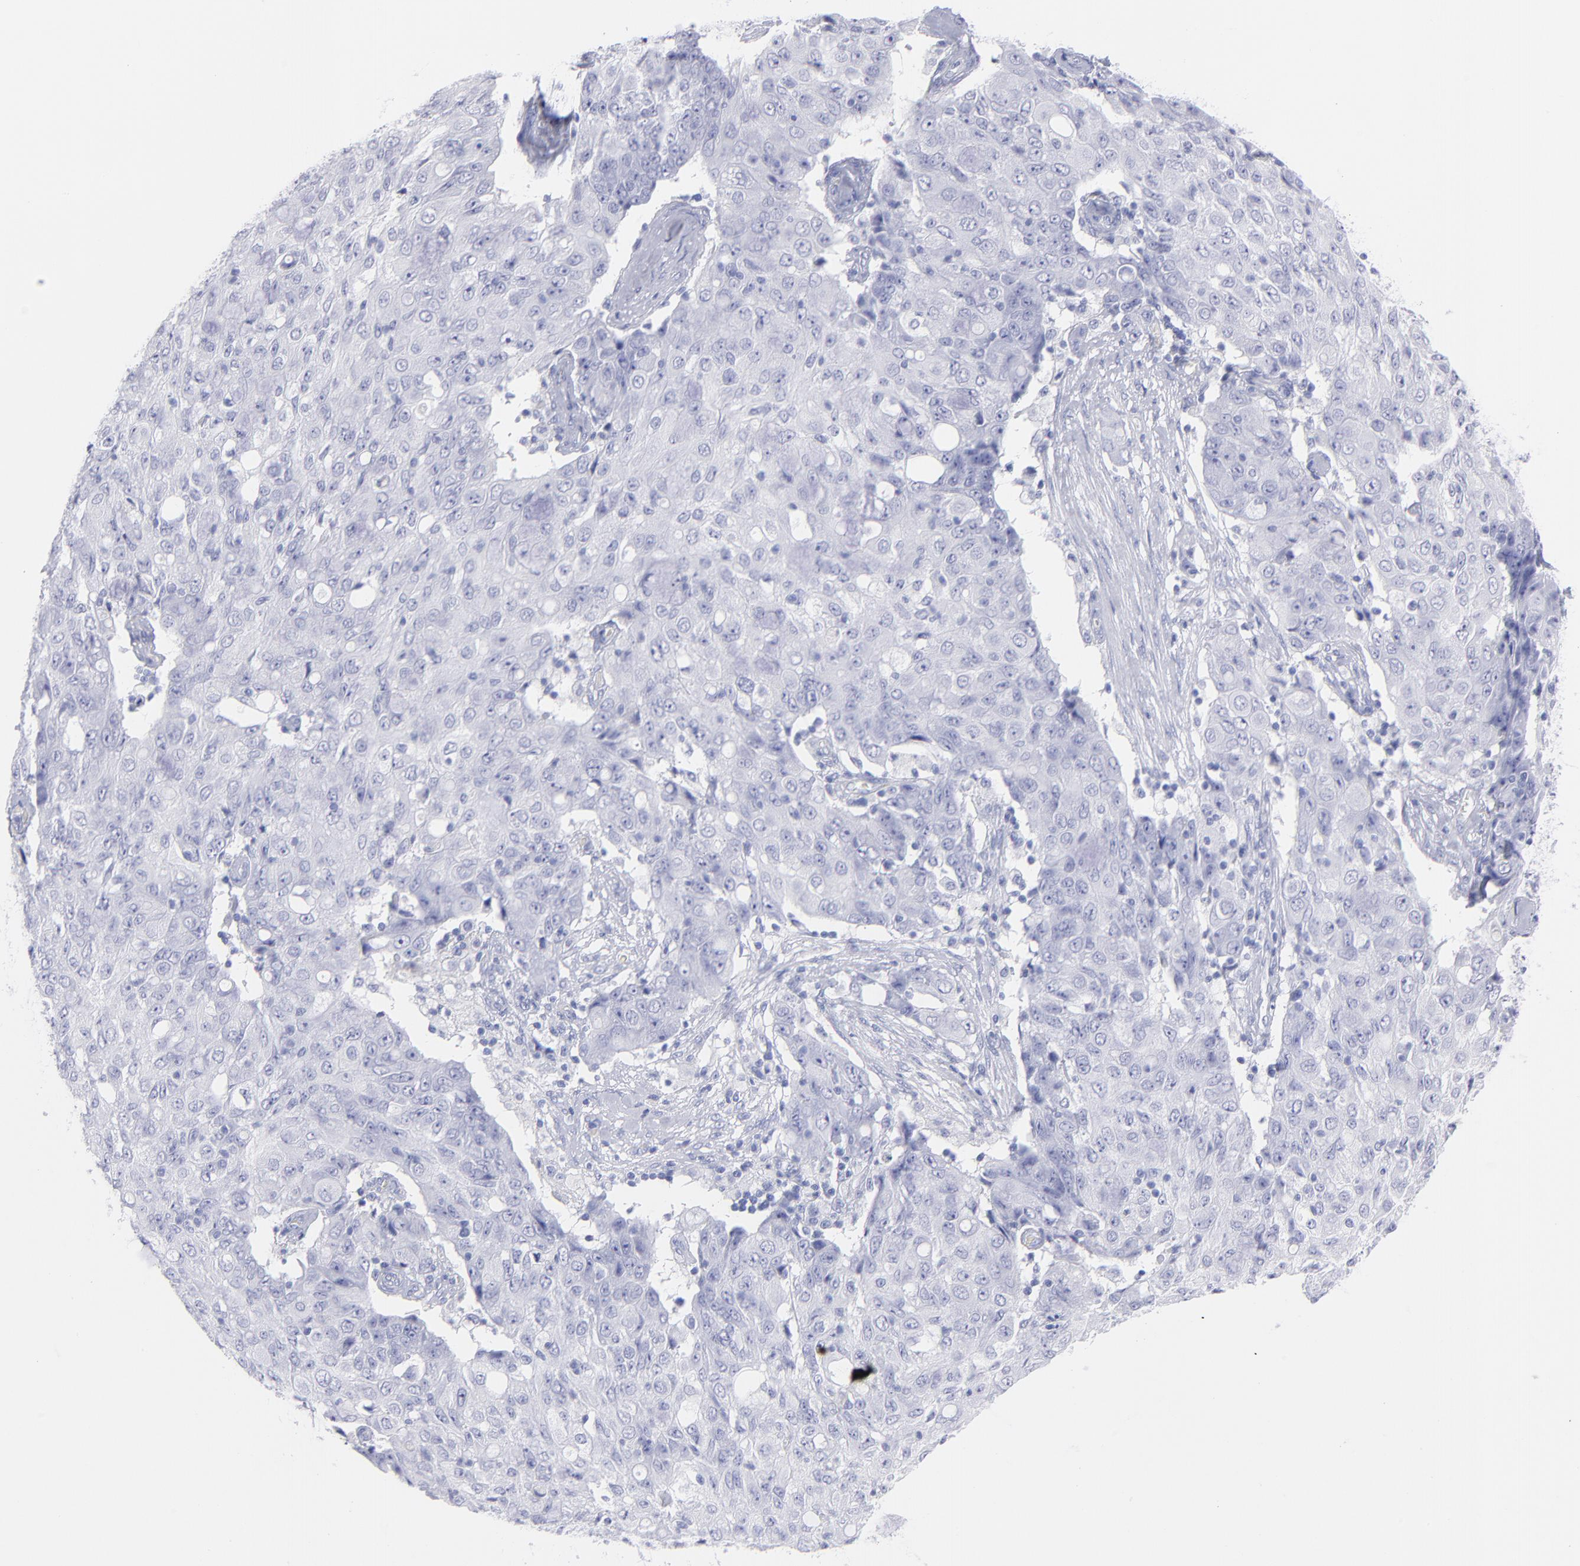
{"staining": {"intensity": "negative", "quantity": "none", "location": "none"}, "tissue": "ovarian cancer", "cell_type": "Tumor cells", "image_type": "cancer", "snomed": [{"axis": "morphology", "description": "Carcinoma, endometroid"}, {"axis": "topography", "description": "Ovary"}], "caption": "Immunohistochemical staining of ovarian endometroid carcinoma shows no significant staining in tumor cells.", "gene": "F13B", "patient": {"sex": "female", "age": 42}}